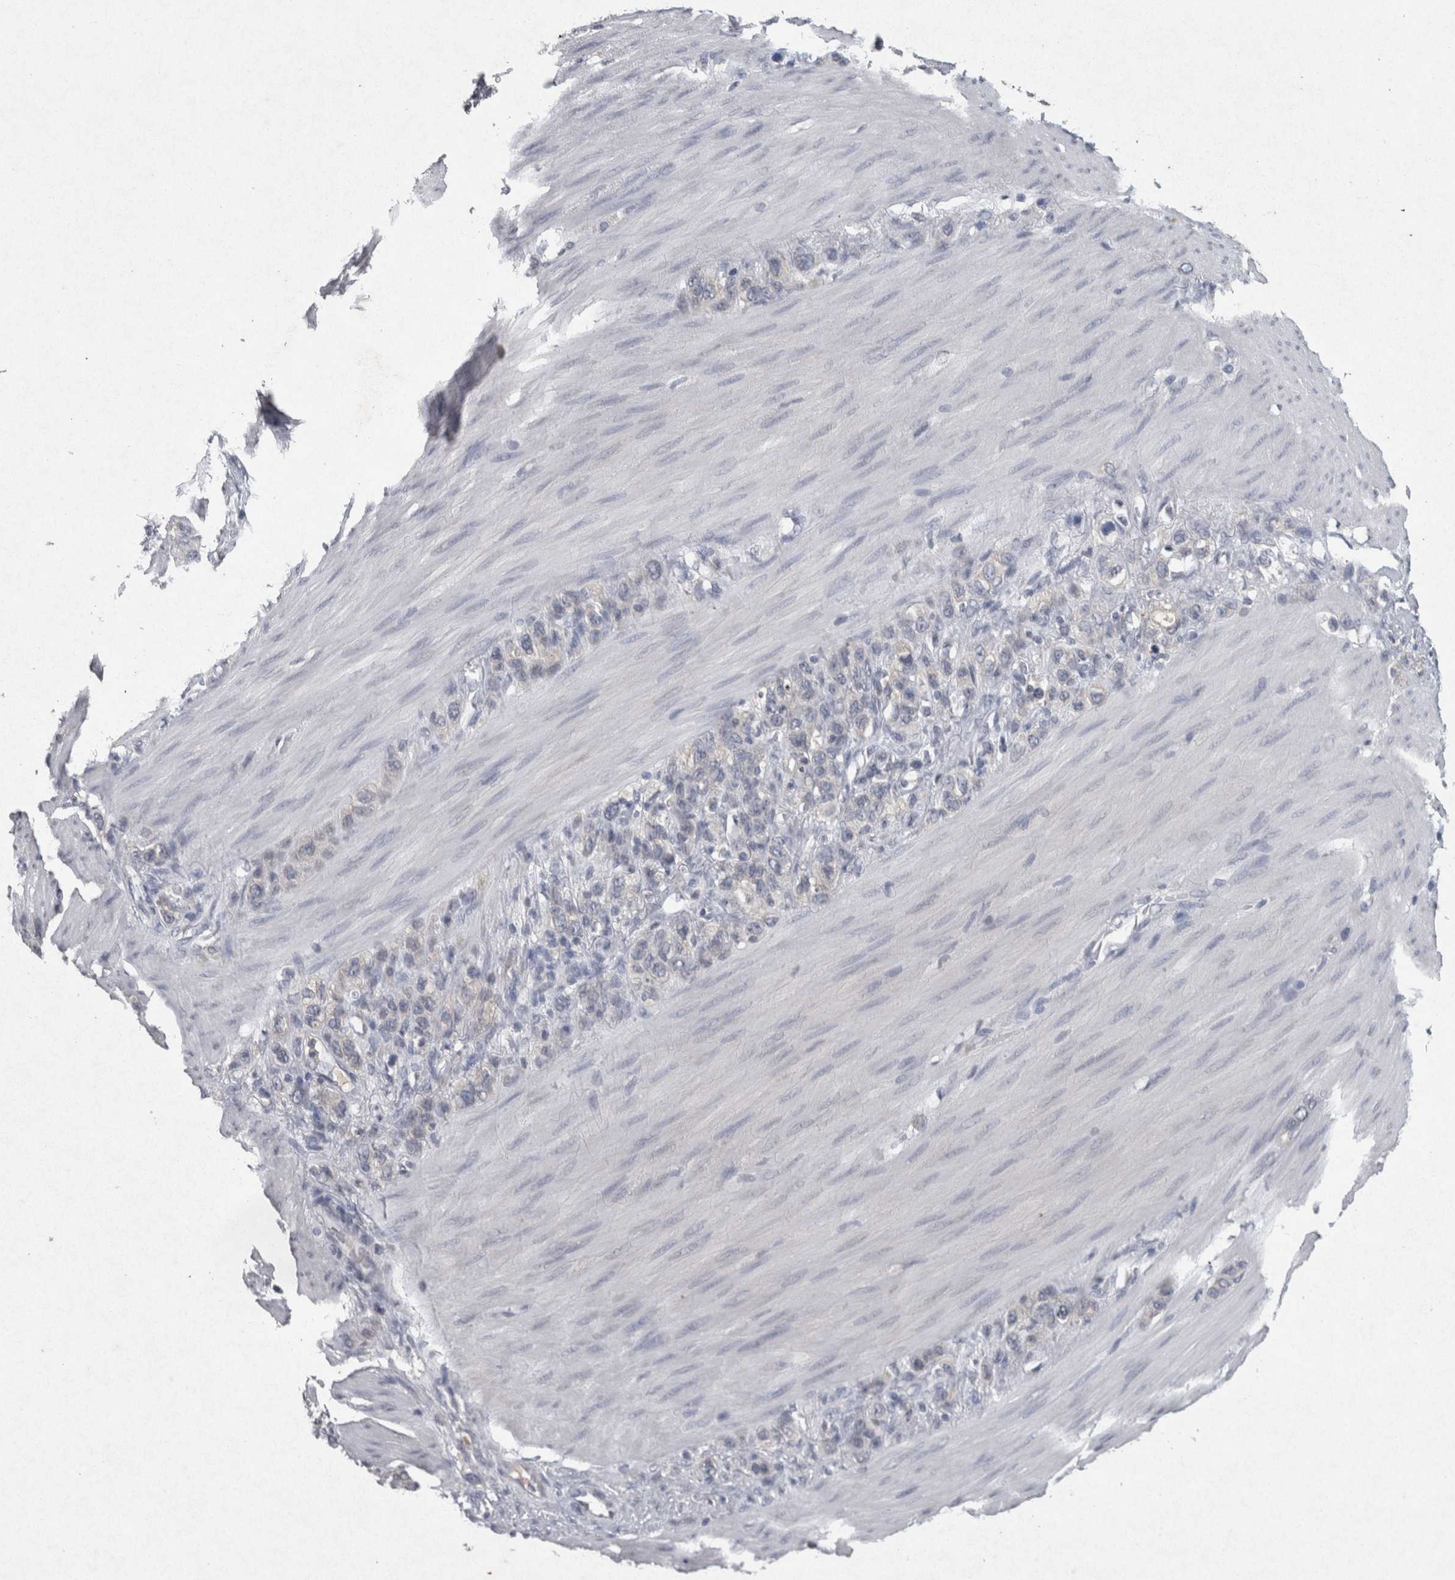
{"staining": {"intensity": "negative", "quantity": "none", "location": "none"}, "tissue": "stomach cancer", "cell_type": "Tumor cells", "image_type": "cancer", "snomed": [{"axis": "morphology", "description": "Adenocarcinoma, NOS"}, {"axis": "morphology", "description": "Adenocarcinoma, High grade"}, {"axis": "topography", "description": "Stomach, upper"}, {"axis": "topography", "description": "Stomach, lower"}], "caption": "Immunohistochemistry photomicrograph of neoplastic tissue: human stomach cancer (adenocarcinoma (high-grade)) stained with DAB (3,3'-diaminobenzidine) demonstrates no significant protein positivity in tumor cells.", "gene": "WNT7A", "patient": {"sex": "female", "age": 65}}